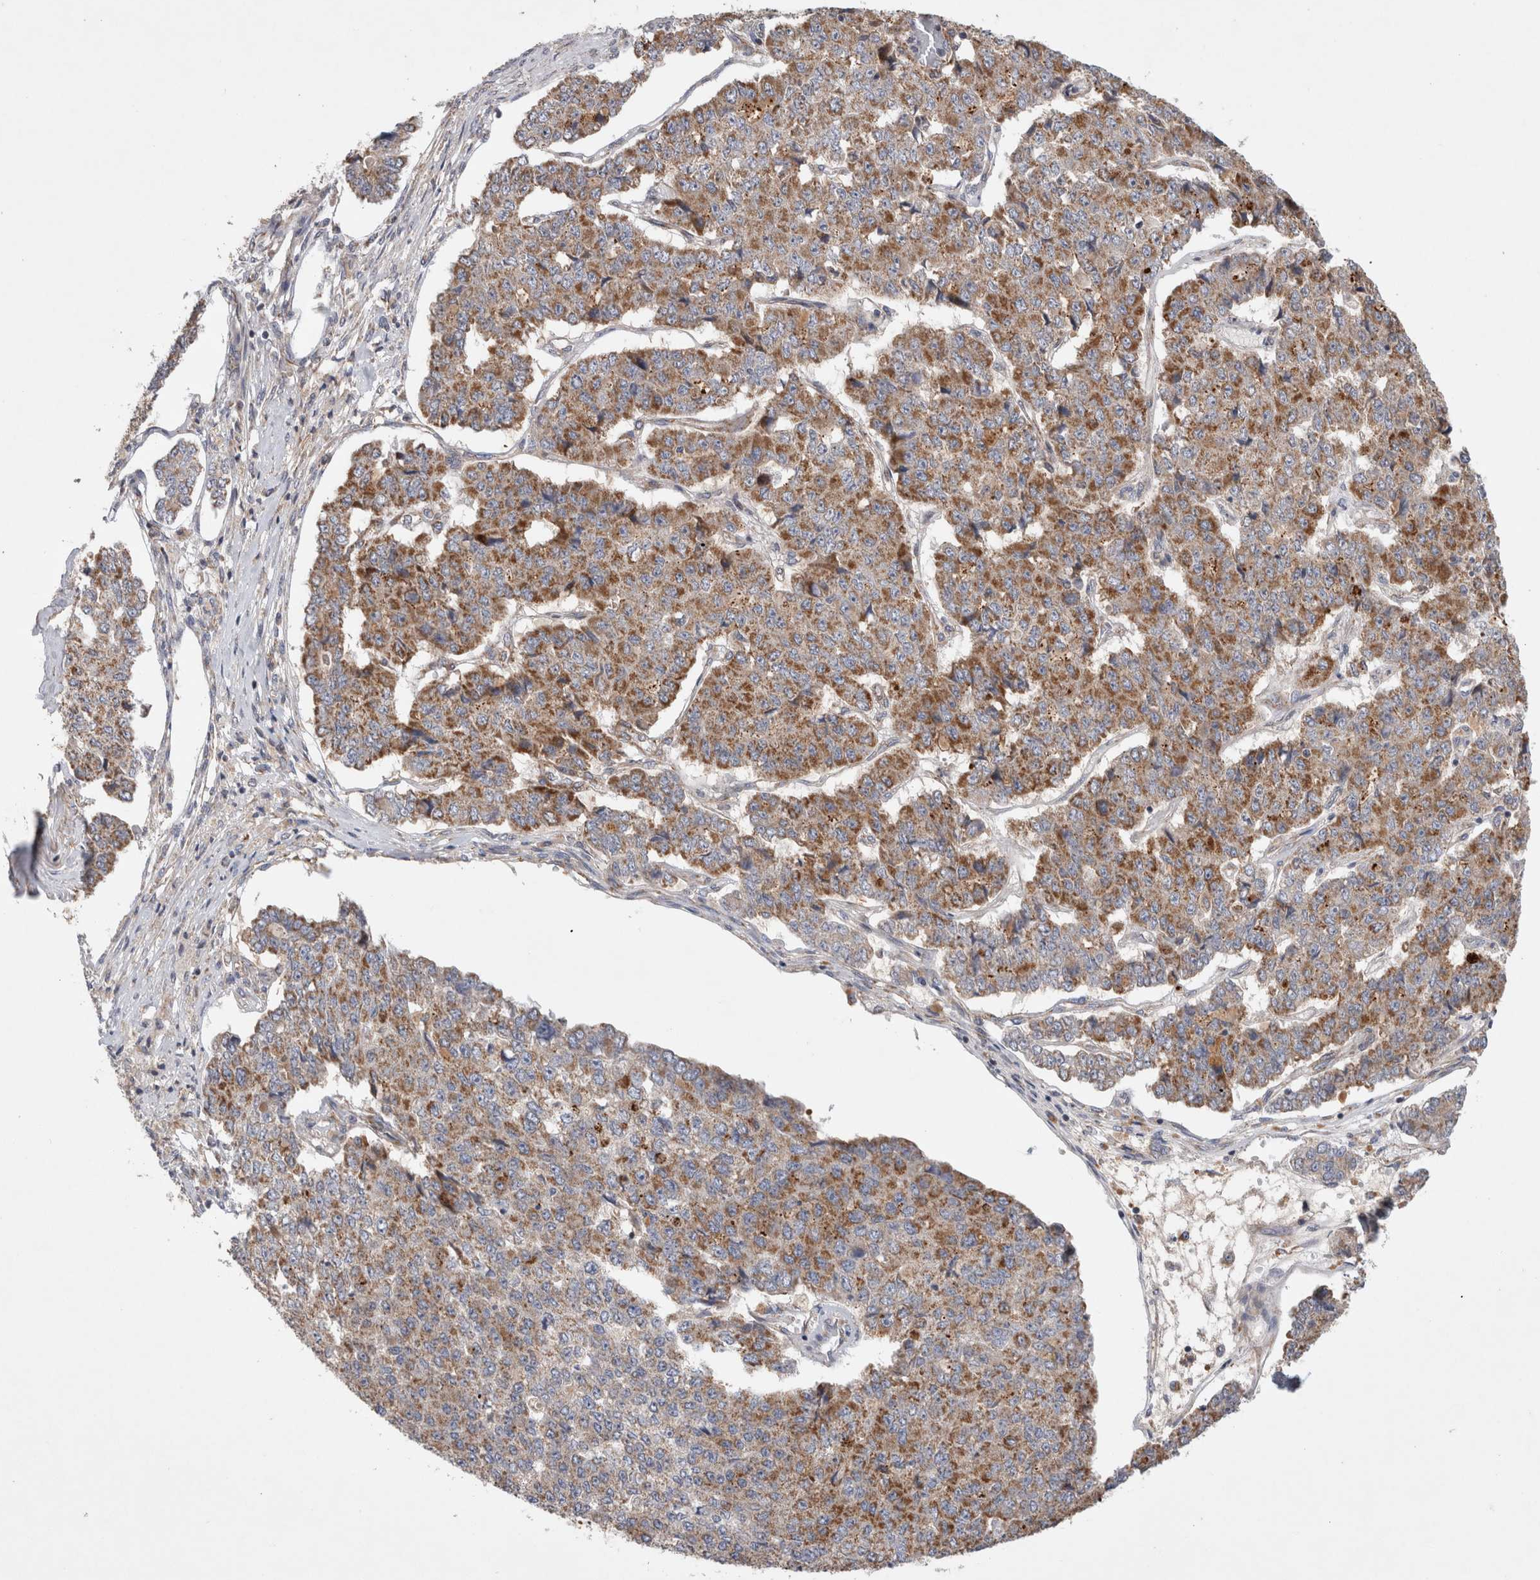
{"staining": {"intensity": "moderate", "quantity": ">75%", "location": "cytoplasmic/membranous"}, "tissue": "pancreatic cancer", "cell_type": "Tumor cells", "image_type": "cancer", "snomed": [{"axis": "morphology", "description": "Adenocarcinoma, NOS"}, {"axis": "topography", "description": "Pancreas"}], "caption": "Immunohistochemical staining of human pancreatic cancer demonstrates medium levels of moderate cytoplasmic/membranous protein expression in about >75% of tumor cells.", "gene": "MRPS28", "patient": {"sex": "male", "age": 50}}